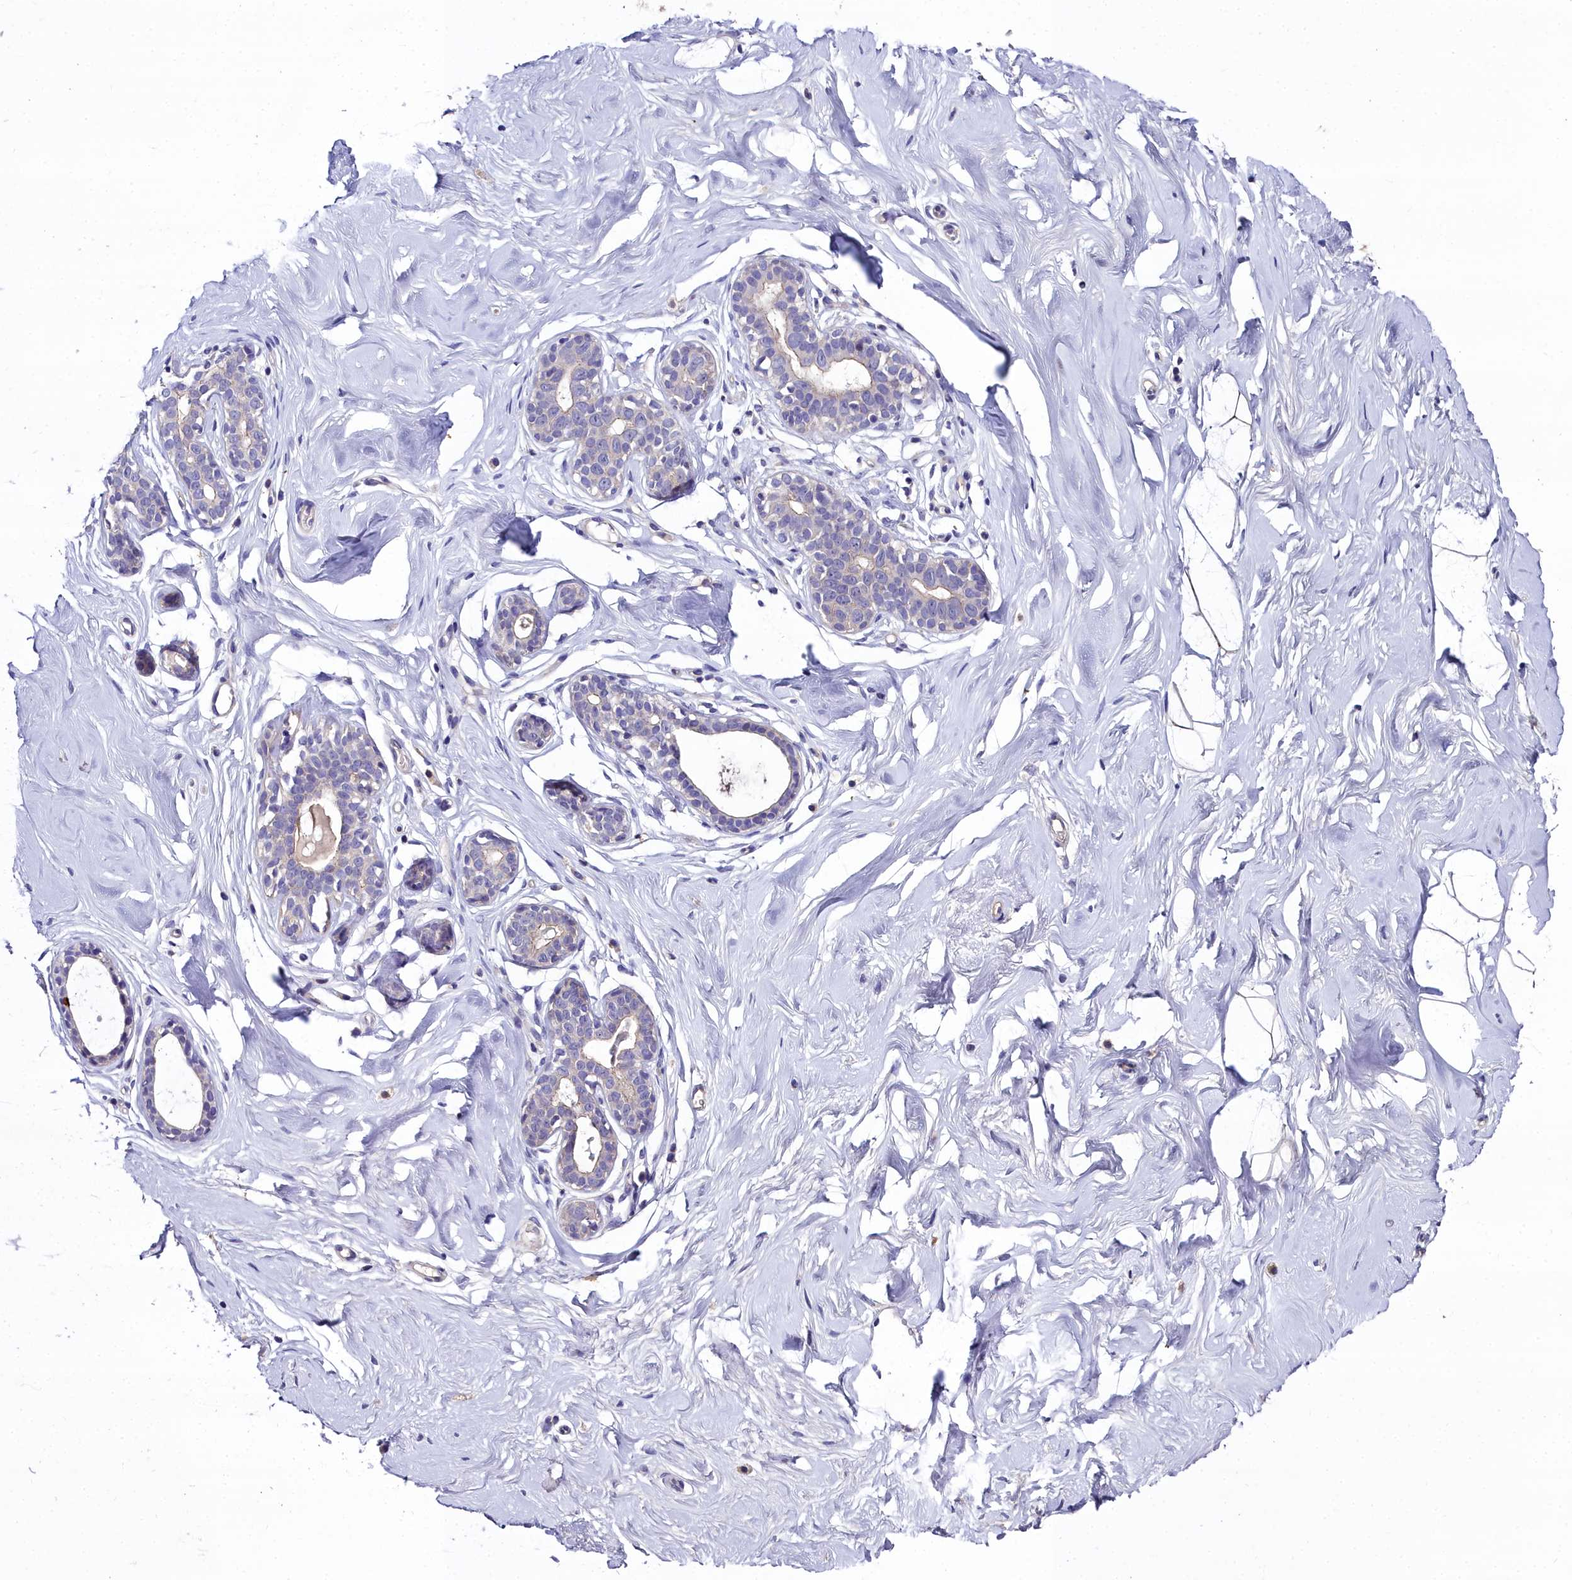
{"staining": {"intensity": "moderate", "quantity": ">75%", "location": "cytoplasmic/membranous"}, "tissue": "breast", "cell_type": "Adipocytes", "image_type": "normal", "snomed": [{"axis": "morphology", "description": "Normal tissue, NOS"}, {"axis": "morphology", "description": "Adenoma, NOS"}, {"axis": "topography", "description": "Breast"}], "caption": "Protein staining of benign breast reveals moderate cytoplasmic/membranous positivity in about >75% of adipocytes. The protein is shown in brown color, while the nuclei are stained blue.", "gene": "NT5M", "patient": {"sex": "female", "age": 23}}